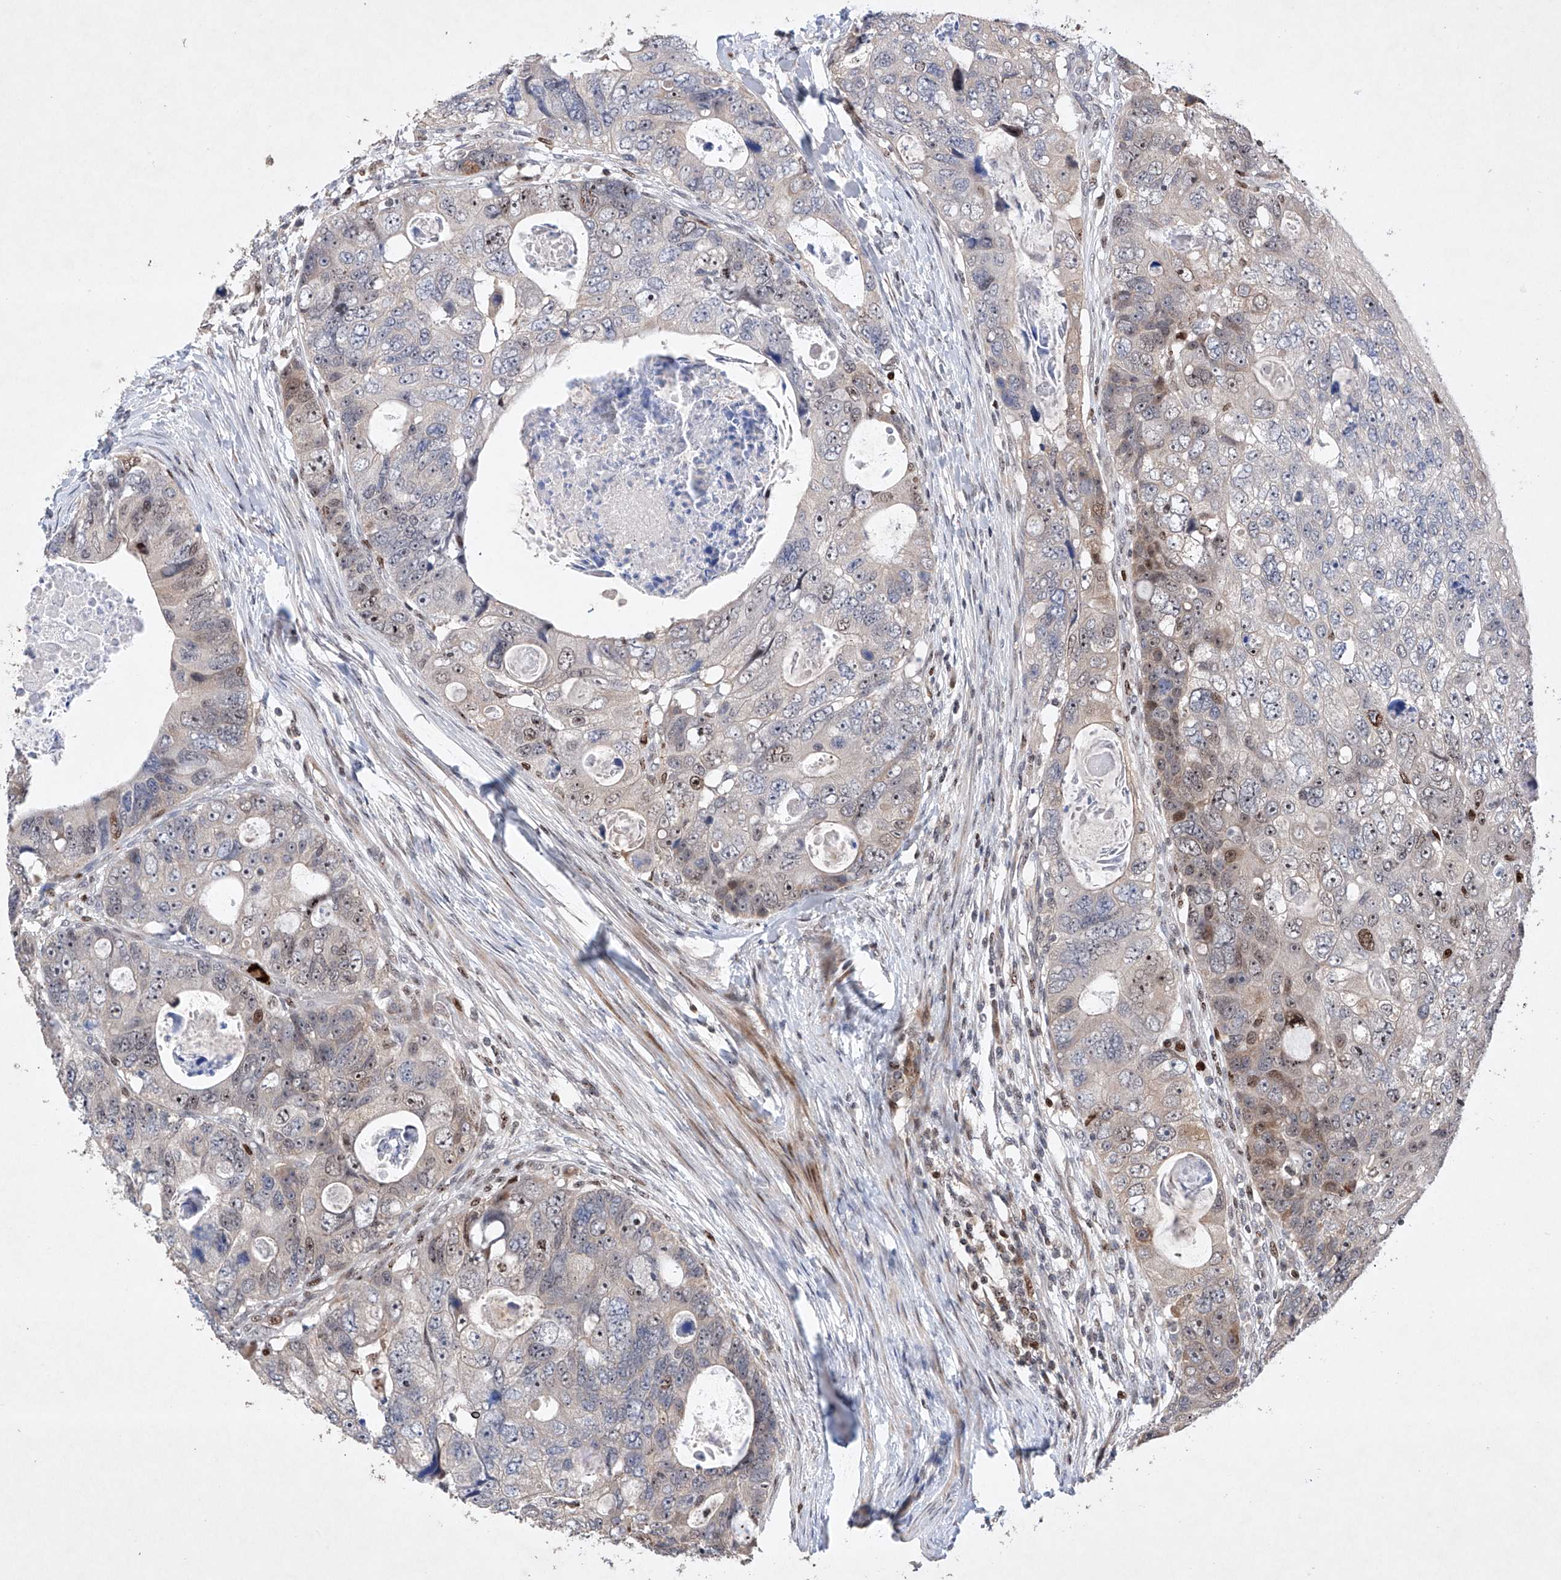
{"staining": {"intensity": "moderate", "quantity": "<25%", "location": "cytoplasmic/membranous,nuclear"}, "tissue": "colorectal cancer", "cell_type": "Tumor cells", "image_type": "cancer", "snomed": [{"axis": "morphology", "description": "Adenocarcinoma, NOS"}, {"axis": "topography", "description": "Rectum"}], "caption": "Human colorectal cancer (adenocarcinoma) stained for a protein (brown) exhibits moderate cytoplasmic/membranous and nuclear positive expression in about <25% of tumor cells.", "gene": "AFG1L", "patient": {"sex": "male", "age": 59}}